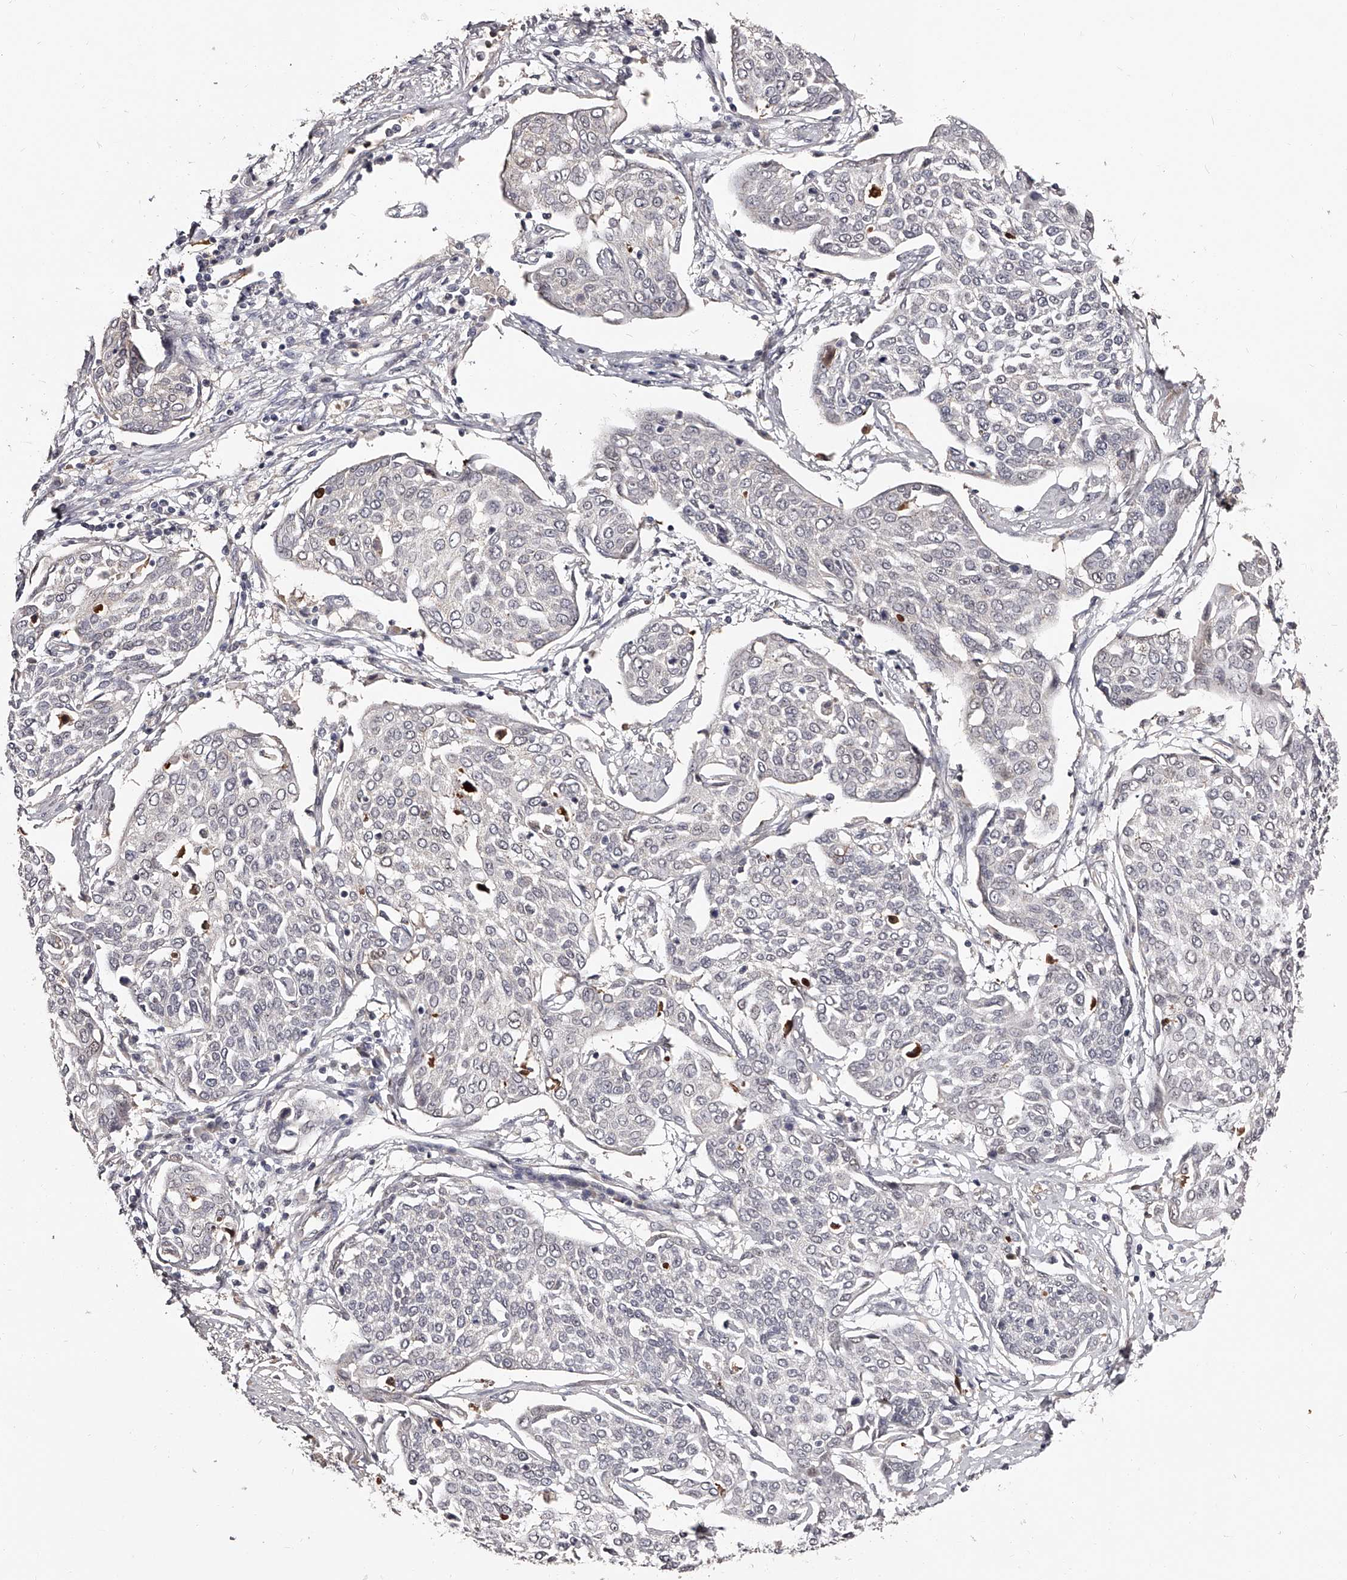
{"staining": {"intensity": "negative", "quantity": "none", "location": "none"}, "tissue": "cervical cancer", "cell_type": "Tumor cells", "image_type": "cancer", "snomed": [{"axis": "morphology", "description": "Squamous cell carcinoma, NOS"}, {"axis": "topography", "description": "Cervix"}], "caption": "There is no significant staining in tumor cells of squamous cell carcinoma (cervical). (Brightfield microscopy of DAB (3,3'-diaminobenzidine) immunohistochemistry (IHC) at high magnification).", "gene": "URGCP", "patient": {"sex": "female", "age": 34}}